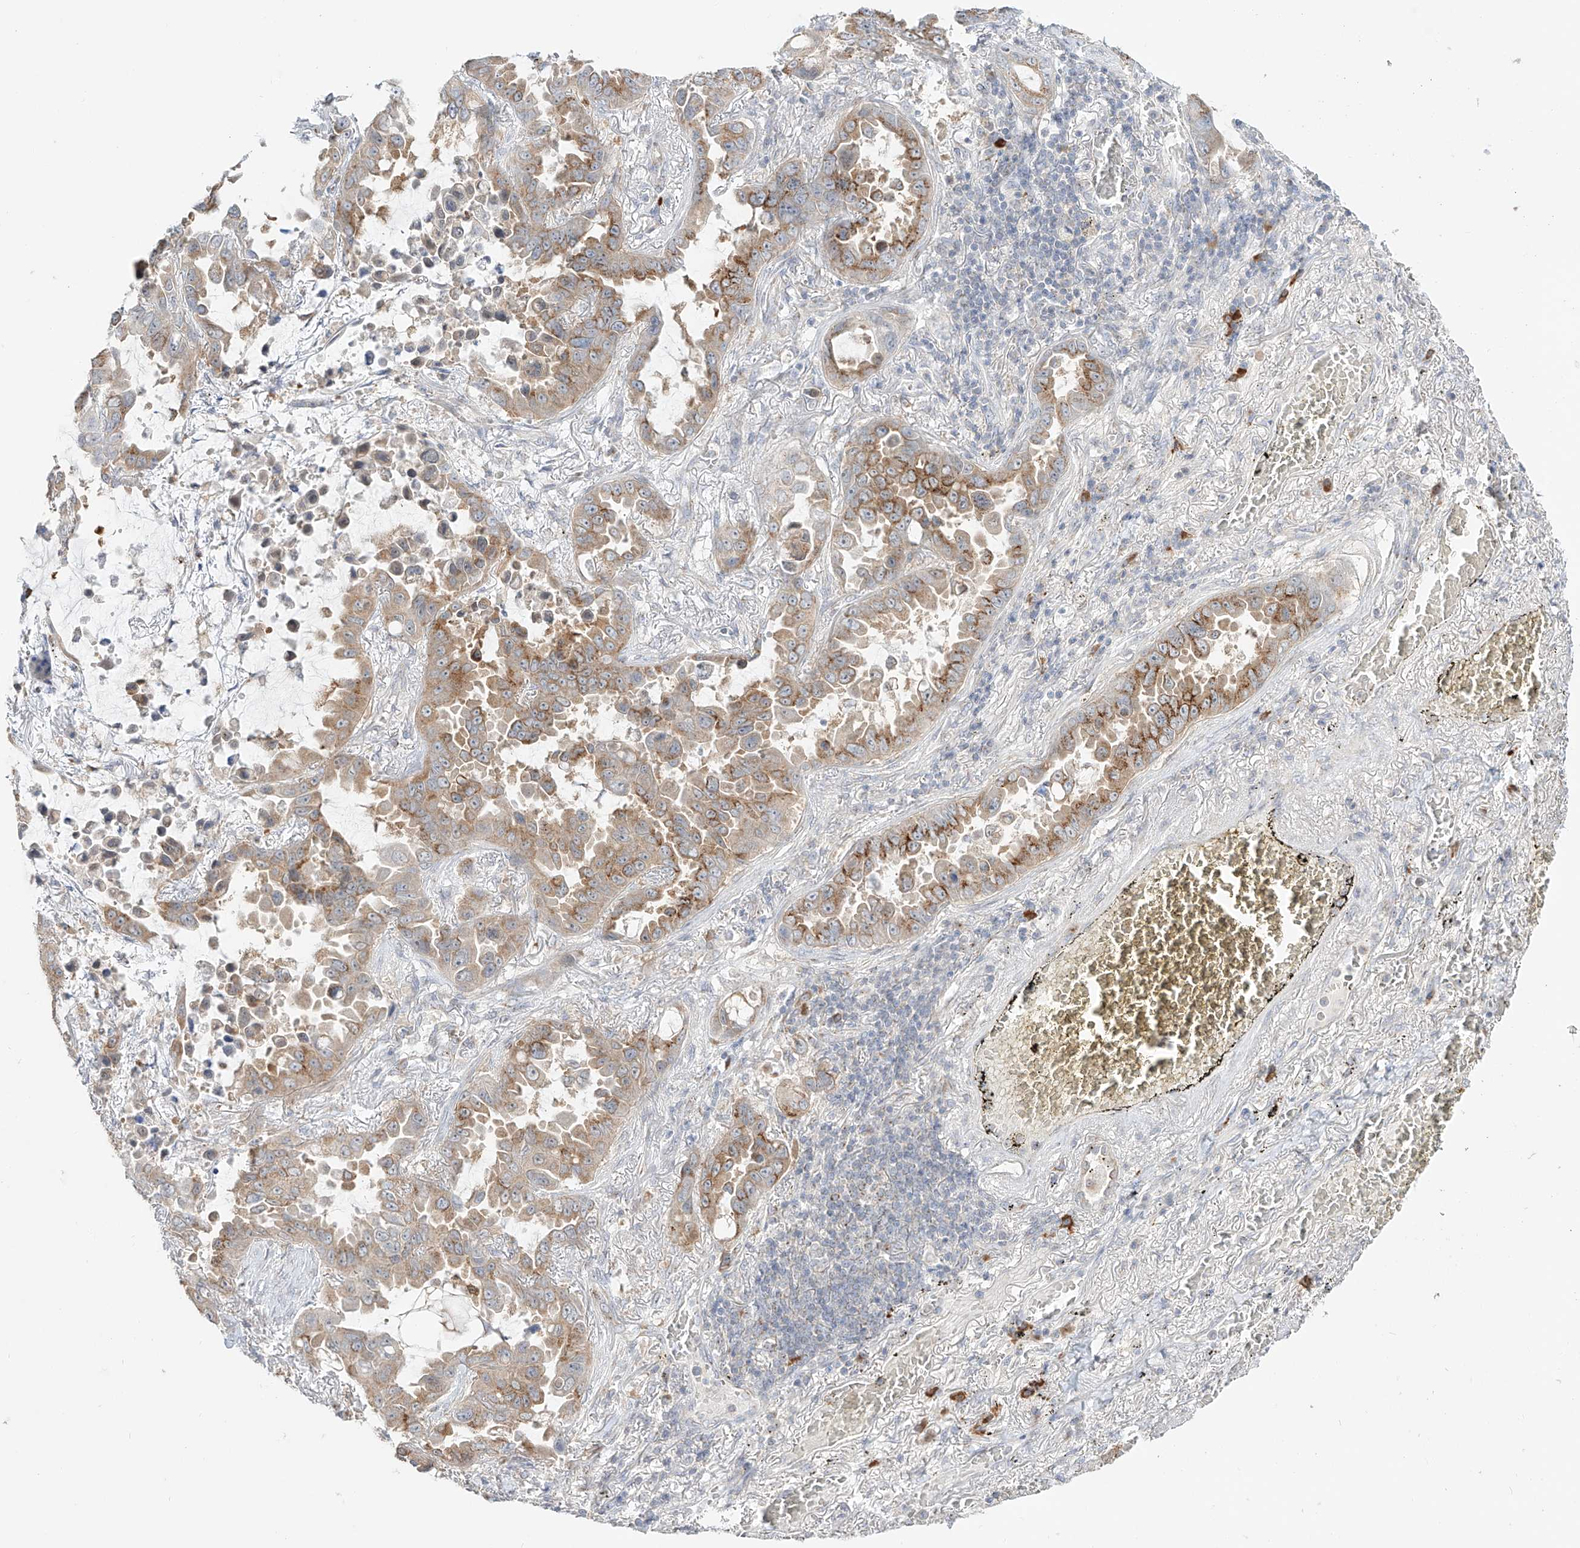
{"staining": {"intensity": "moderate", "quantity": ">75%", "location": "cytoplasmic/membranous"}, "tissue": "lung cancer", "cell_type": "Tumor cells", "image_type": "cancer", "snomed": [{"axis": "morphology", "description": "Adenocarcinoma, NOS"}, {"axis": "topography", "description": "Lung"}], "caption": "Protein expression analysis of human lung cancer reveals moderate cytoplasmic/membranous staining in about >75% of tumor cells.", "gene": "BSDC1", "patient": {"sex": "male", "age": 64}}